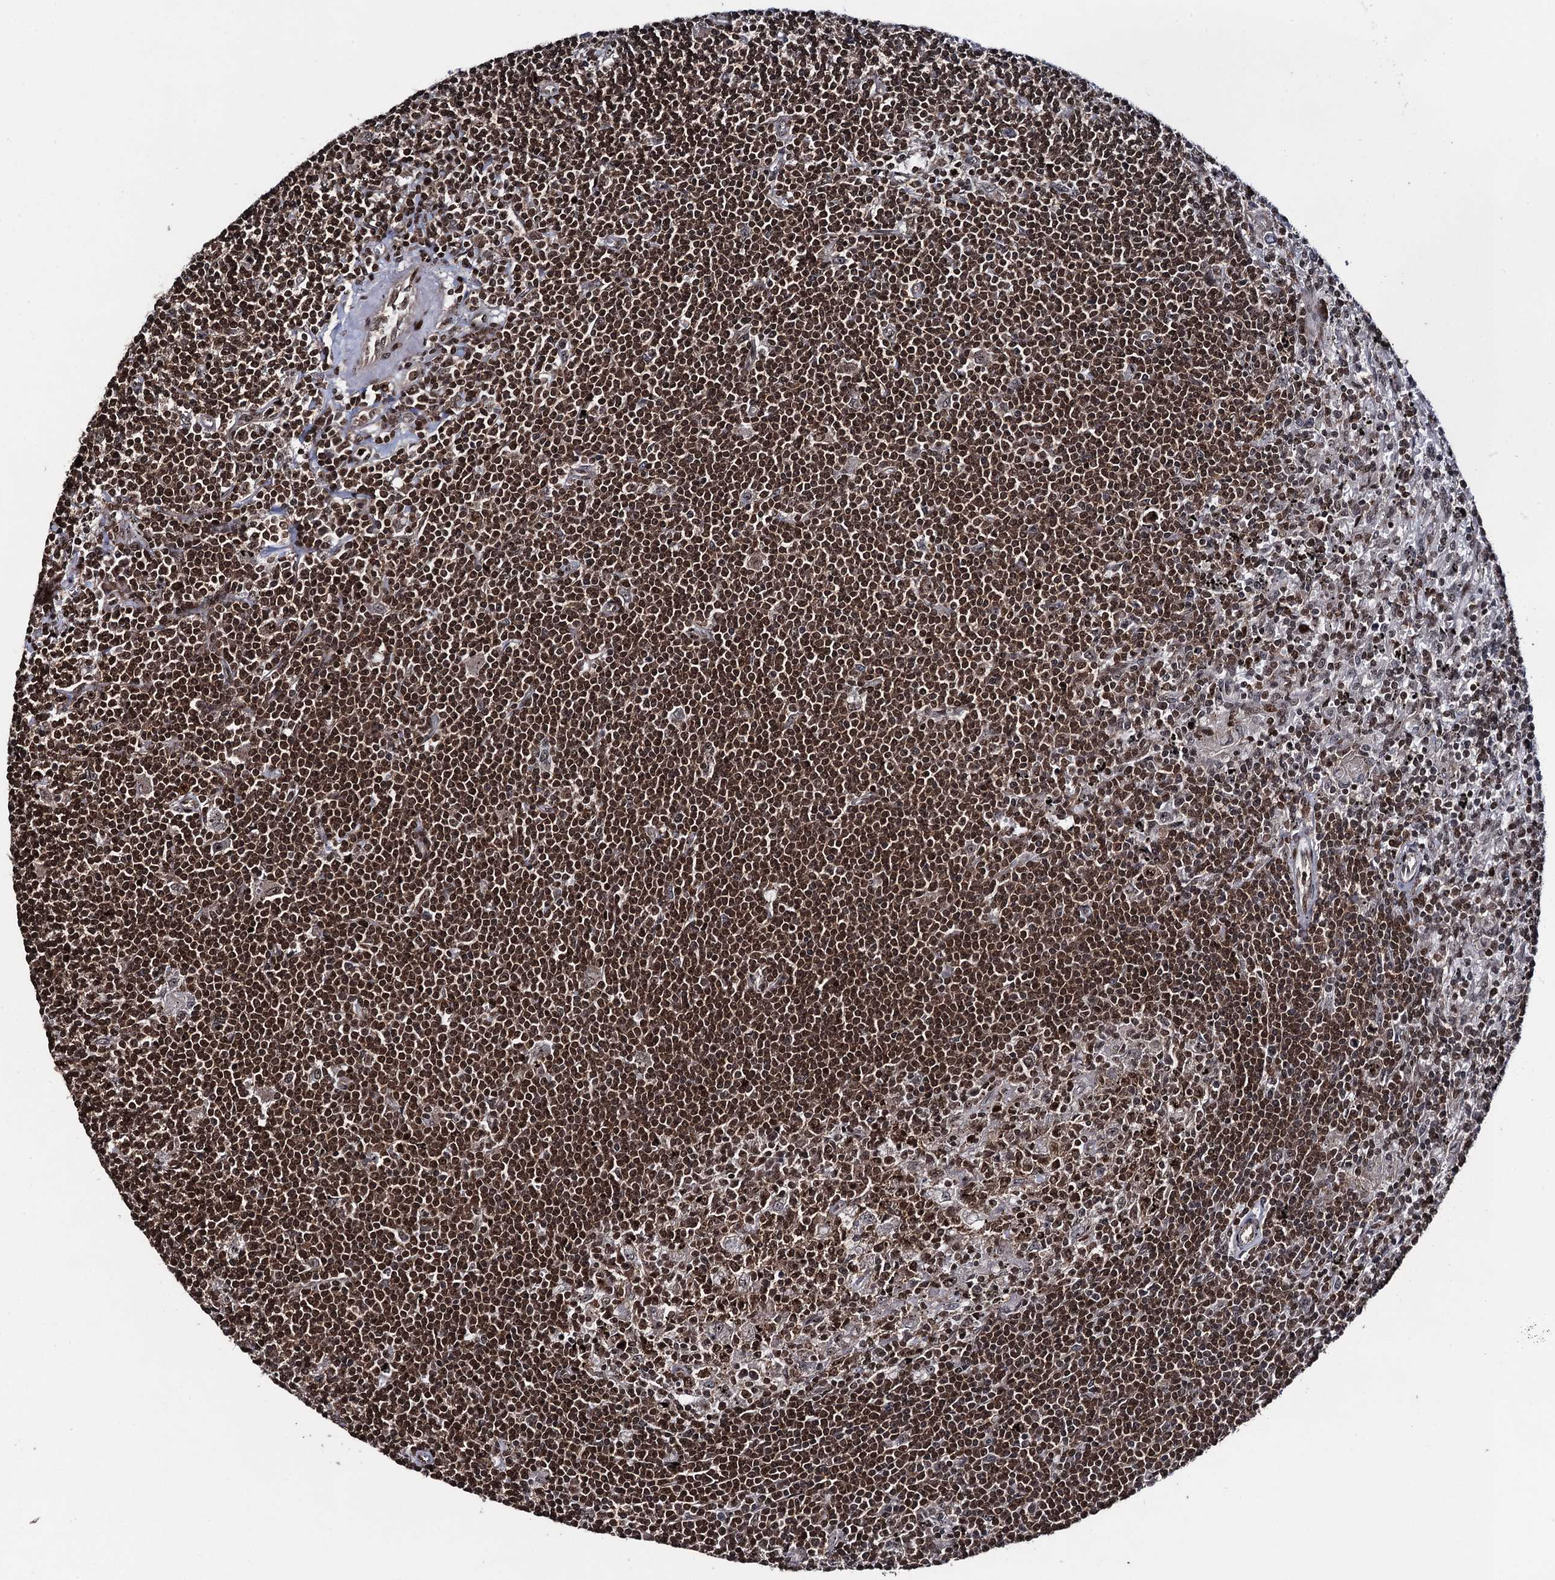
{"staining": {"intensity": "strong", "quantity": ">75%", "location": "nuclear"}, "tissue": "lymphoma", "cell_type": "Tumor cells", "image_type": "cancer", "snomed": [{"axis": "morphology", "description": "Malignant lymphoma, non-Hodgkin's type, Low grade"}, {"axis": "topography", "description": "Spleen"}], "caption": "Immunohistochemical staining of human lymphoma displays high levels of strong nuclear staining in about >75% of tumor cells. (IHC, brightfield microscopy, high magnification).", "gene": "ZNF169", "patient": {"sex": "male", "age": 76}}